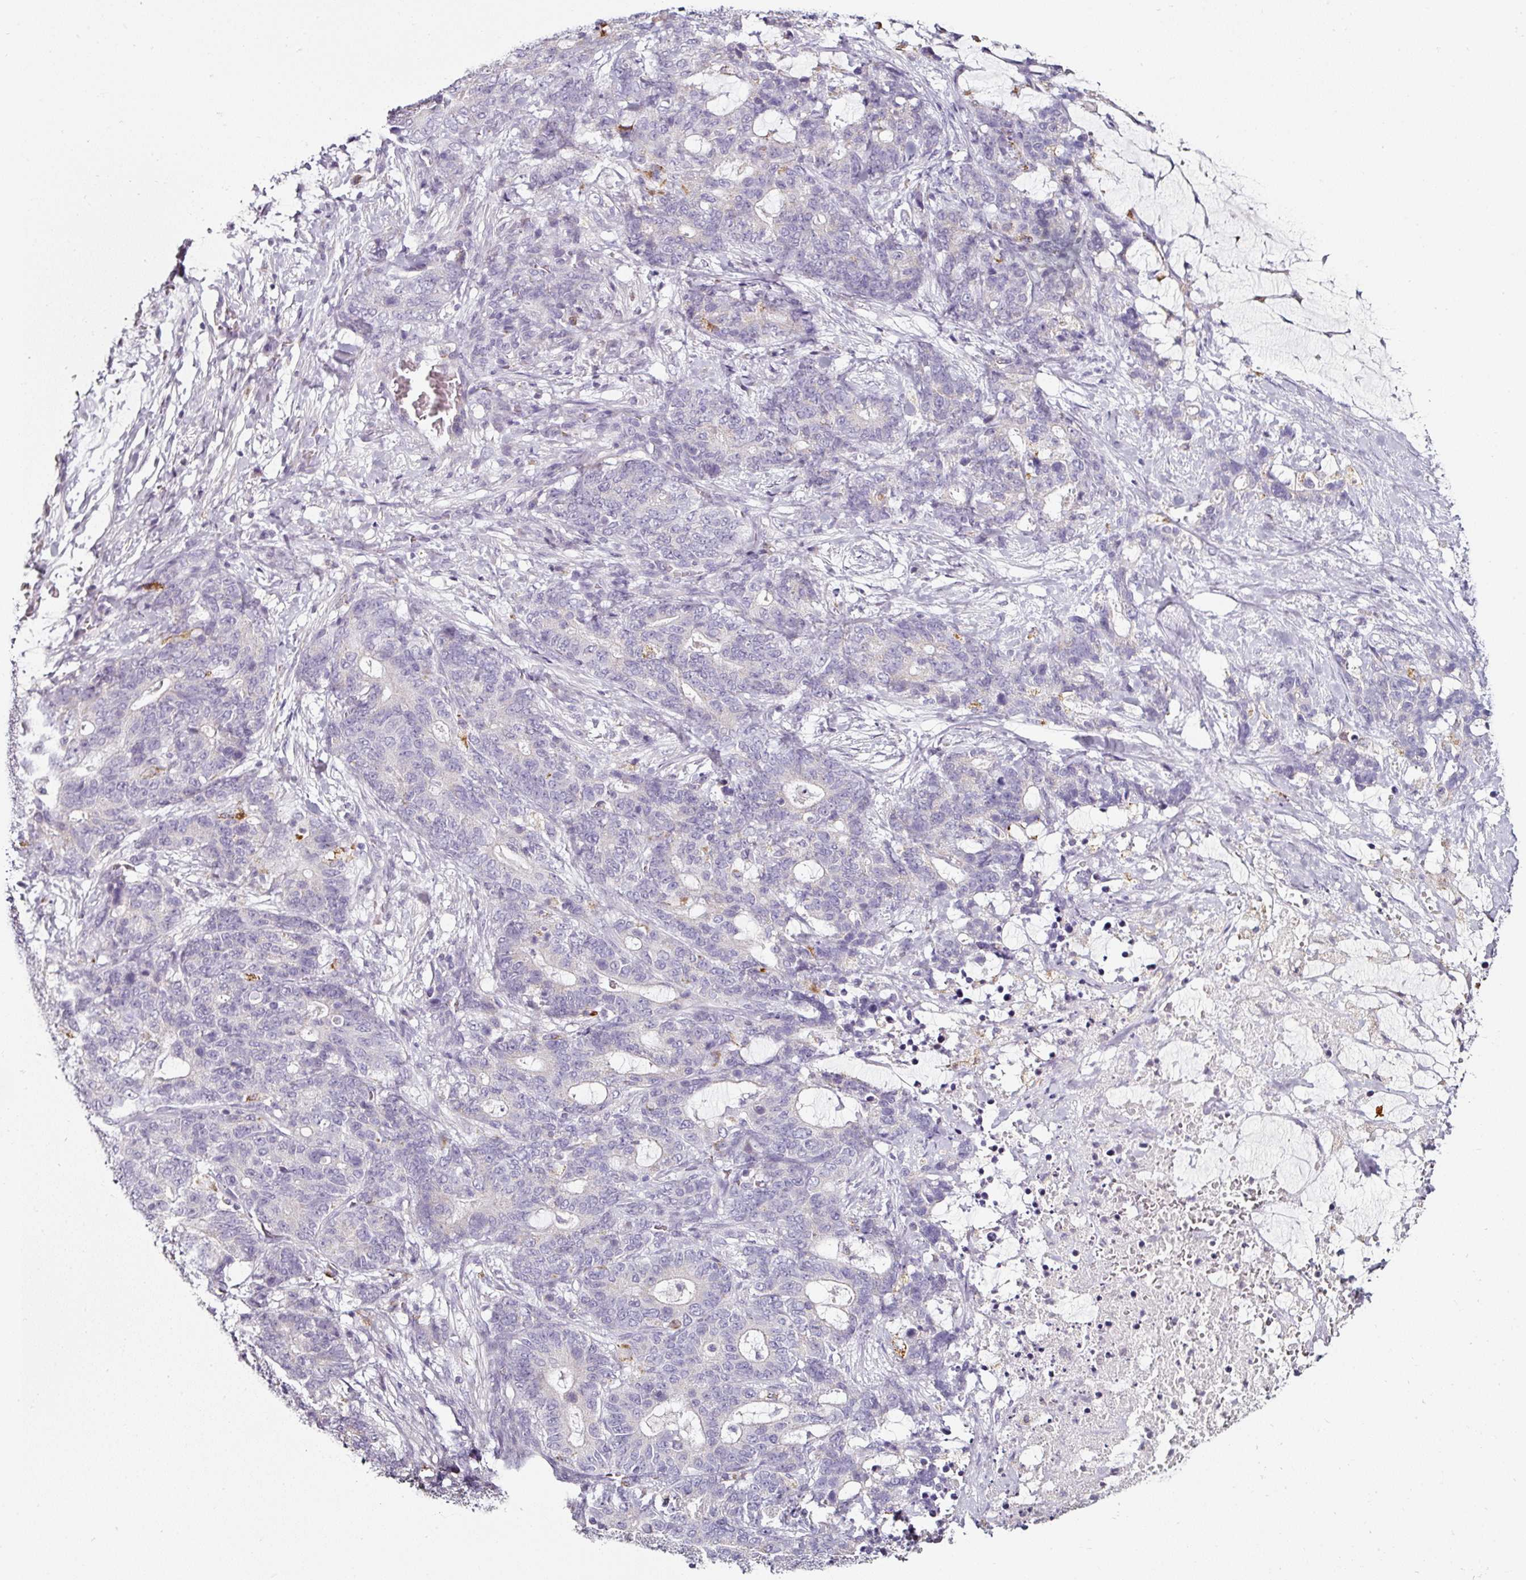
{"staining": {"intensity": "negative", "quantity": "none", "location": "none"}, "tissue": "stomach cancer", "cell_type": "Tumor cells", "image_type": "cancer", "snomed": [{"axis": "morphology", "description": "Normal tissue, NOS"}, {"axis": "morphology", "description": "Adenocarcinoma, NOS"}, {"axis": "topography", "description": "Stomach"}], "caption": "The image shows no significant staining in tumor cells of stomach adenocarcinoma. (DAB (3,3'-diaminobenzidine) IHC visualized using brightfield microscopy, high magnification).", "gene": "CAP2", "patient": {"sex": "female", "age": 64}}